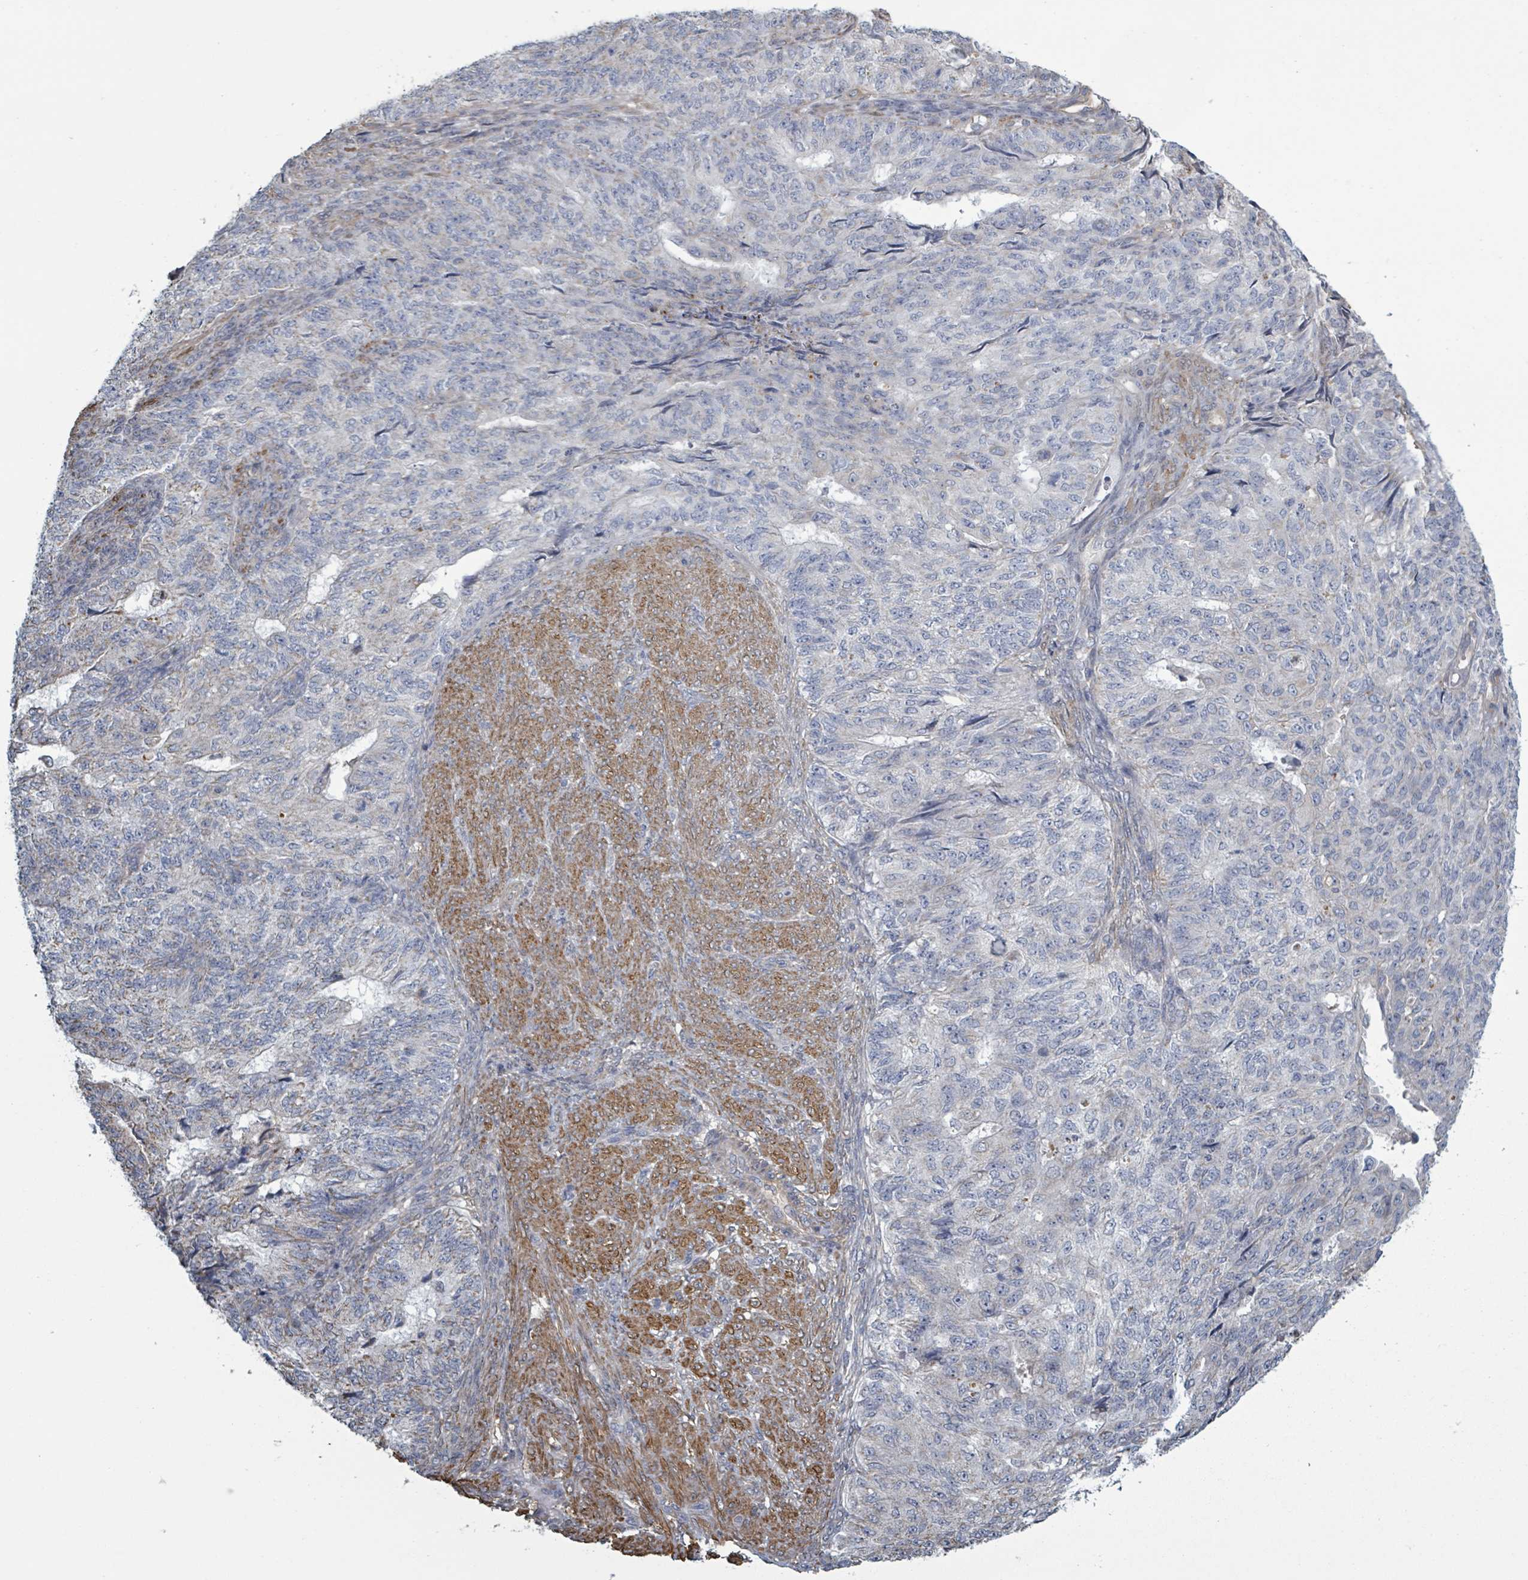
{"staining": {"intensity": "negative", "quantity": "none", "location": "none"}, "tissue": "endometrial cancer", "cell_type": "Tumor cells", "image_type": "cancer", "snomed": [{"axis": "morphology", "description": "Adenocarcinoma, NOS"}, {"axis": "topography", "description": "Endometrium"}], "caption": "IHC micrograph of endometrial cancer stained for a protein (brown), which shows no expression in tumor cells.", "gene": "ADCK1", "patient": {"sex": "female", "age": 32}}